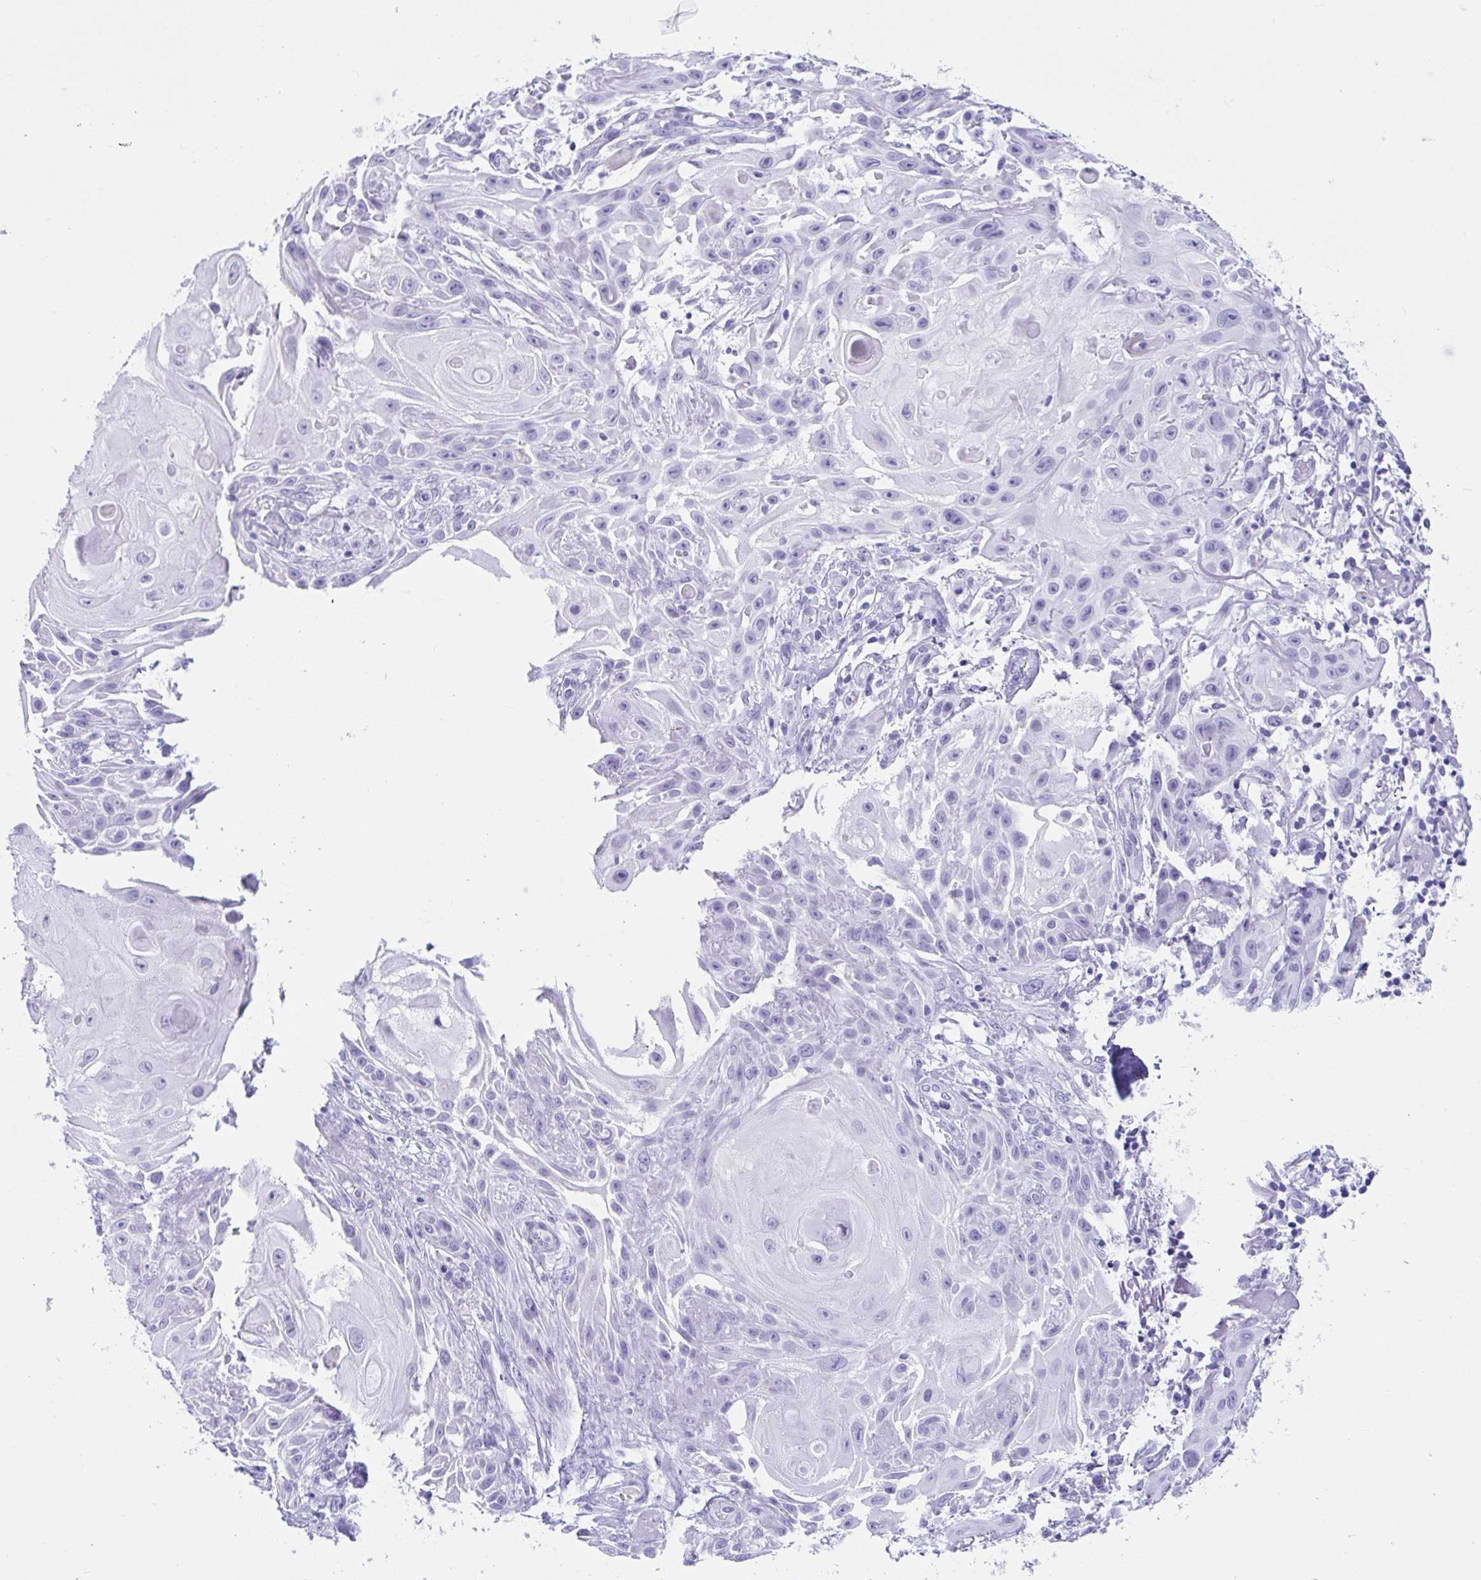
{"staining": {"intensity": "negative", "quantity": "none", "location": "none"}, "tissue": "skin cancer", "cell_type": "Tumor cells", "image_type": "cancer", "snomed": [{"axis": "morphology", "description": "Squamous cell carcinoma, NOS"}, {"axis": "topography", "description": "Skin"}], "caption": "DAB immunohistochemical staining of human skin cancer (squamous cell carcinoma) demonstrates no significant expression in tumor cells.", "gene": "TMEM35A", "patient": {"sex": "female", "age": 91}}